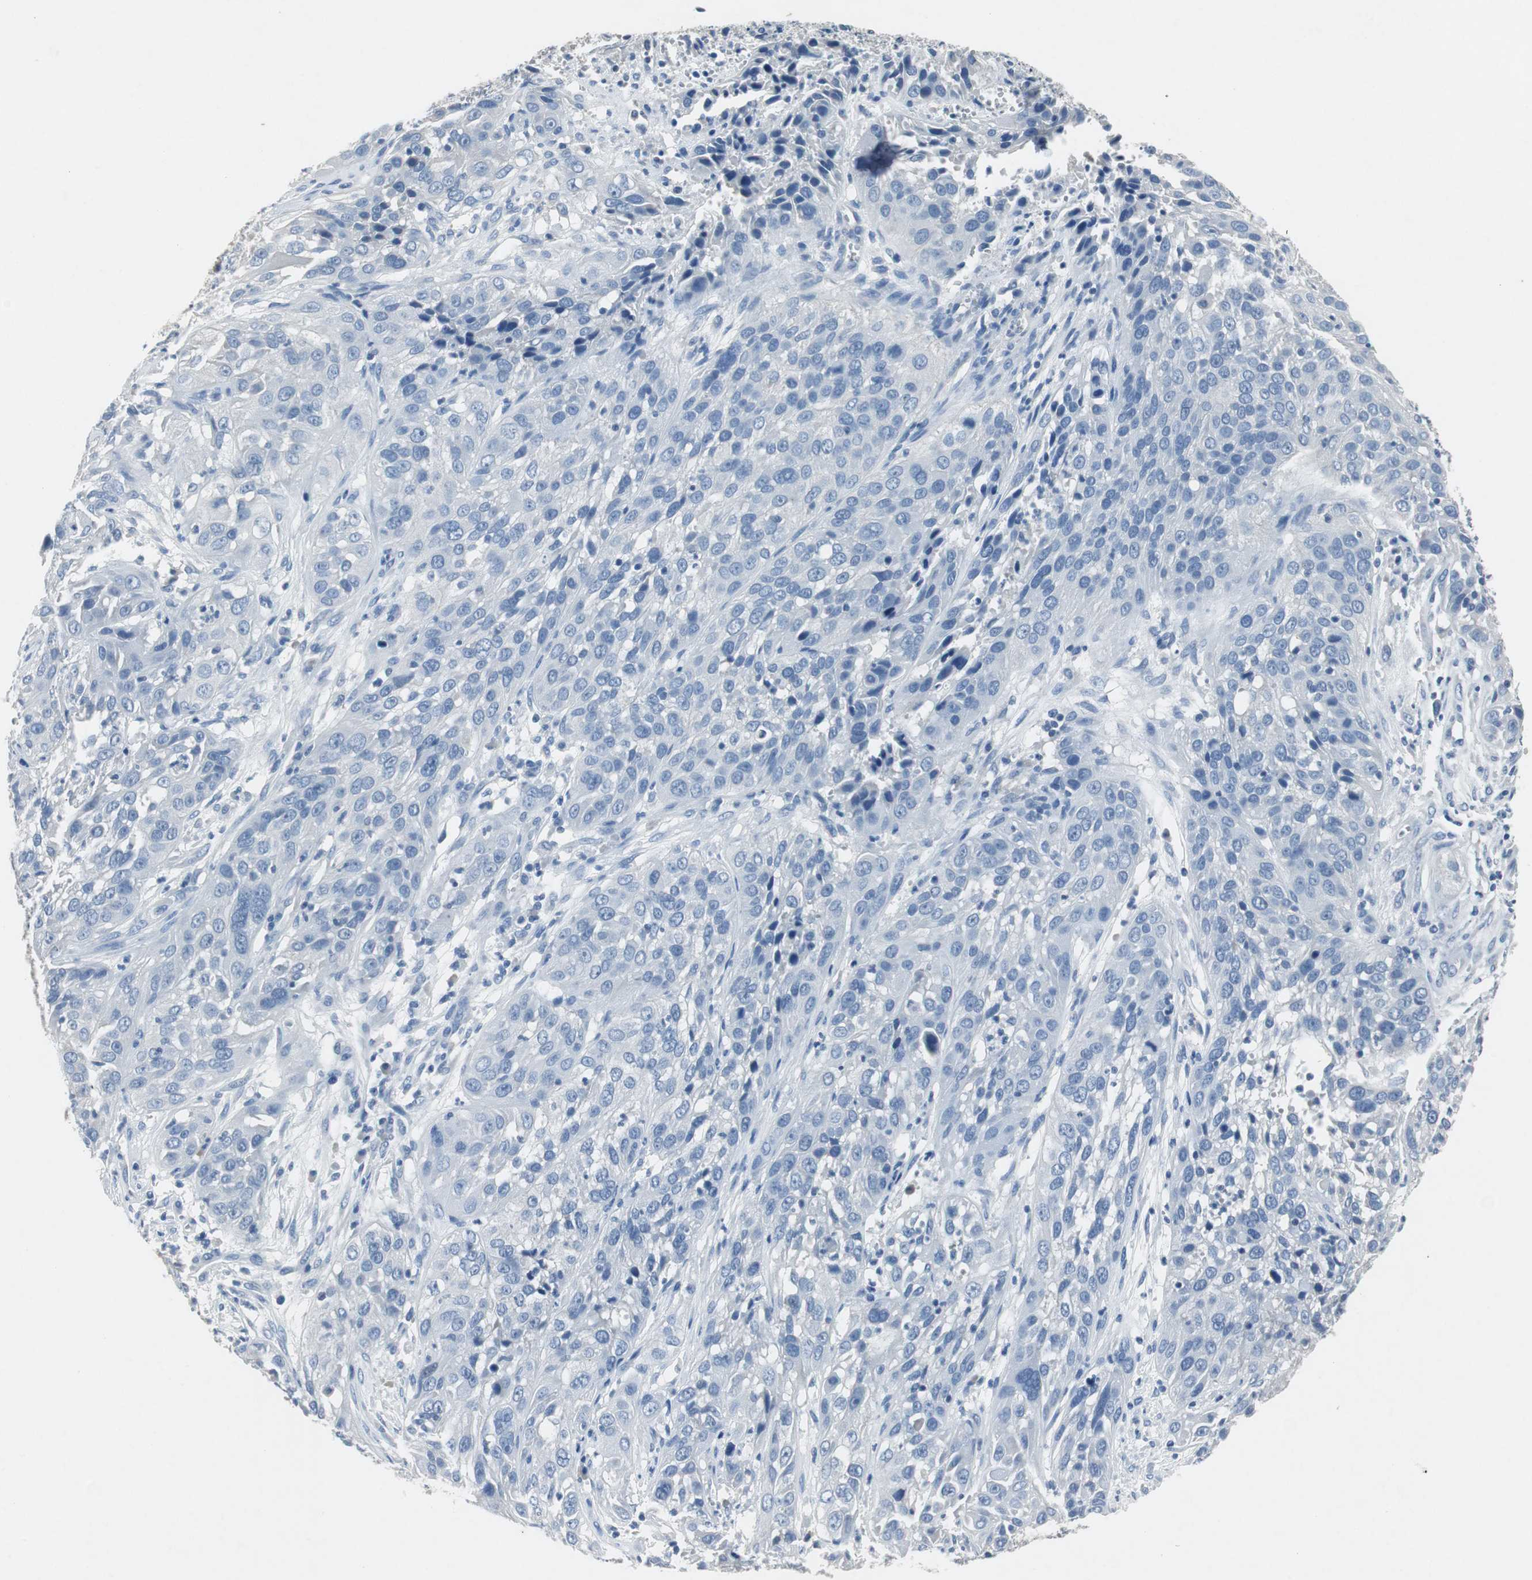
{"staining": {"intensity": "negative", "quantity": "none", "location": "none"}, "tissue": "cervical cancer", "cell_type": "Tumor cells", "image_type": "cancer", "snomed": [{"axis": "morphology", "description": "Squamous cell carcinoma, NOS"}, {"axis": "topography", "description": "Cervix"}], "caption": "DAB immunohistochemical staining of human cervical cancer displays no significant expression in tumor cells.", "gene": "LRP2", "patient": {"sex": "female", "age": 32}}